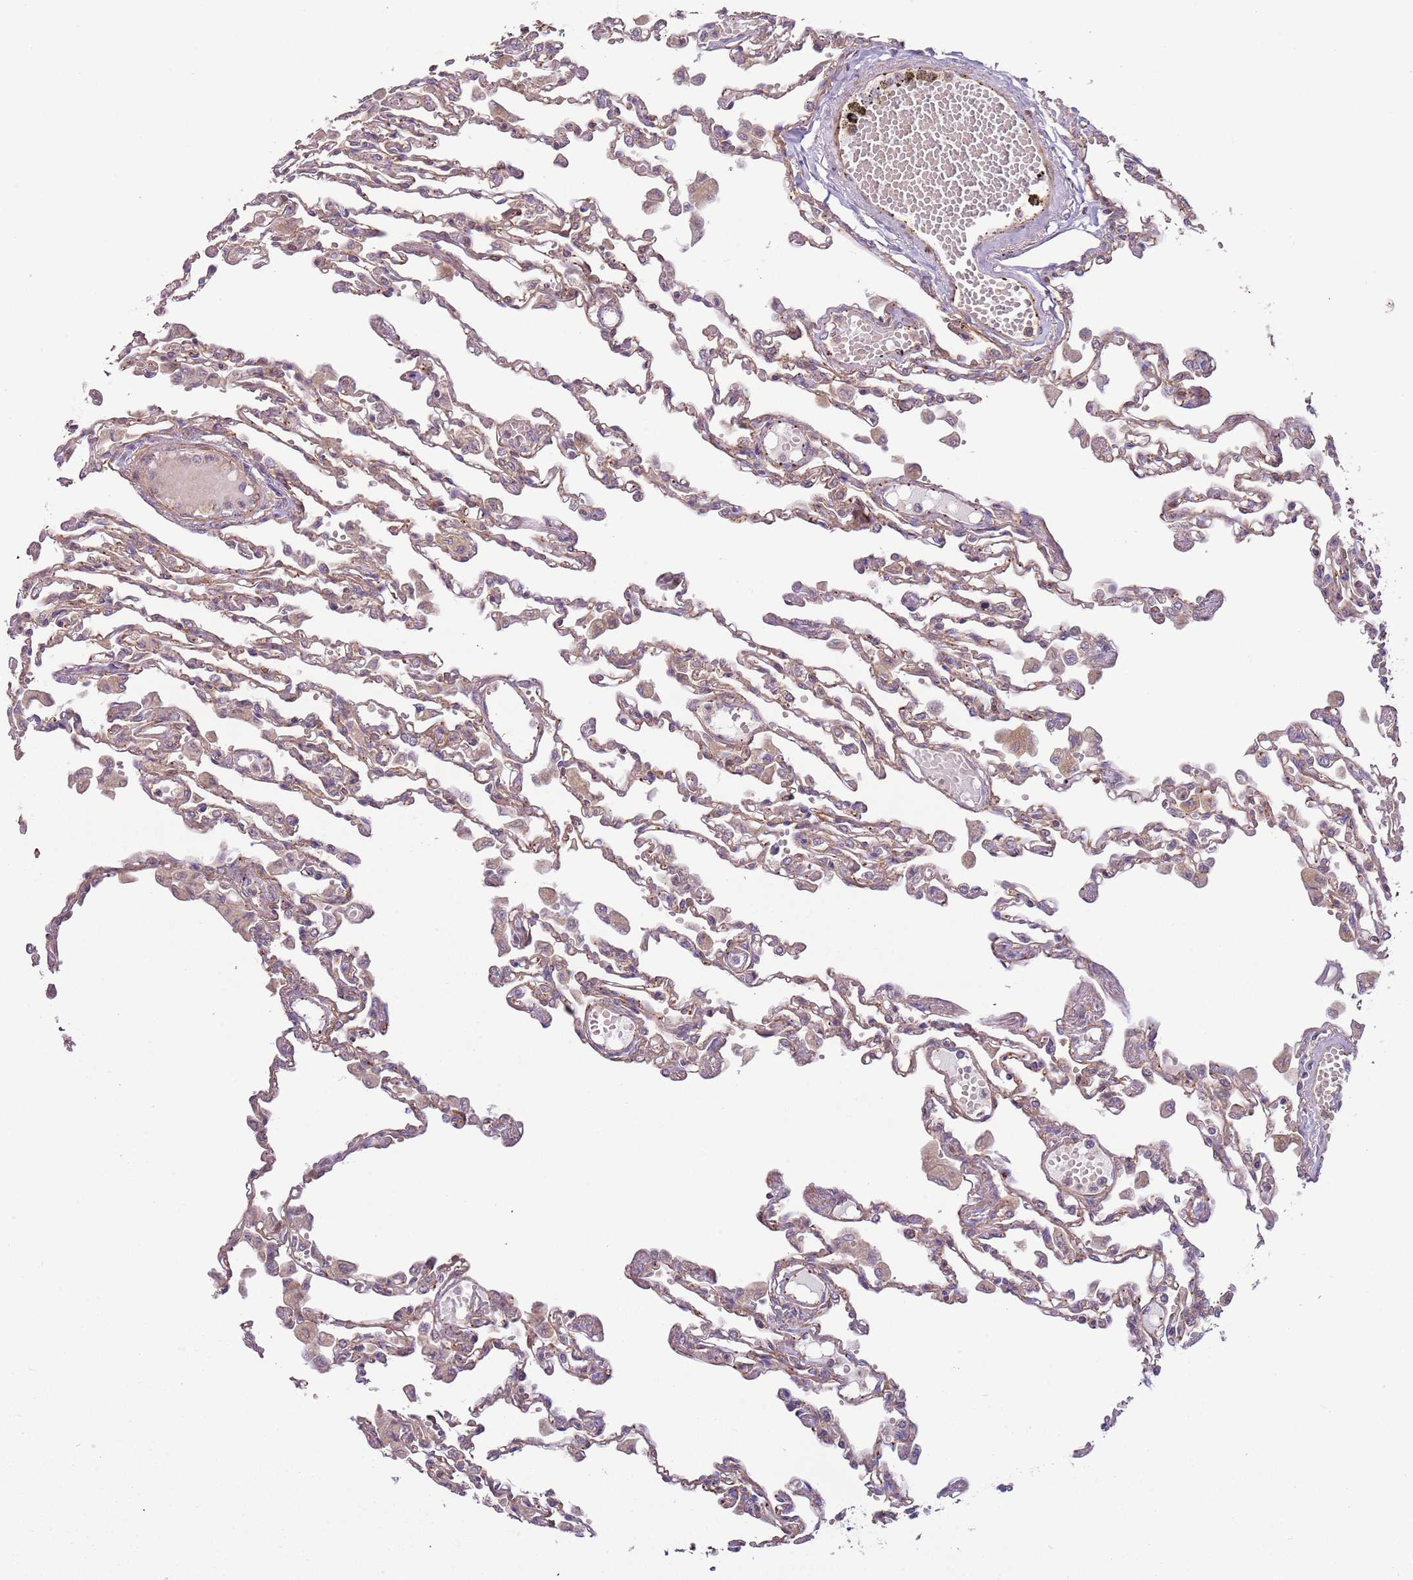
{"staining": {"intensity": "weak", "quantity": "25%-75%", "location": "cytoplasmic/membranous"}, "tissue": "lung", "cell_type": "Alveolar cells", "image_type": "normal", "snomed": [{"axis": "morphology", "description": "Normal tissue, NOS"}, {"axis": "topography", "description": "Bronchus"}, {"axis": "topography", "description": "Lung"}], "caption": "Protein expression analysis of unremarkable lung reveals weak cytoplasmic/membranous positivity in about 25%-75% of alveolar cells.", "gene": "DTD2", "patient": {"sex": "female", "age": 49}}